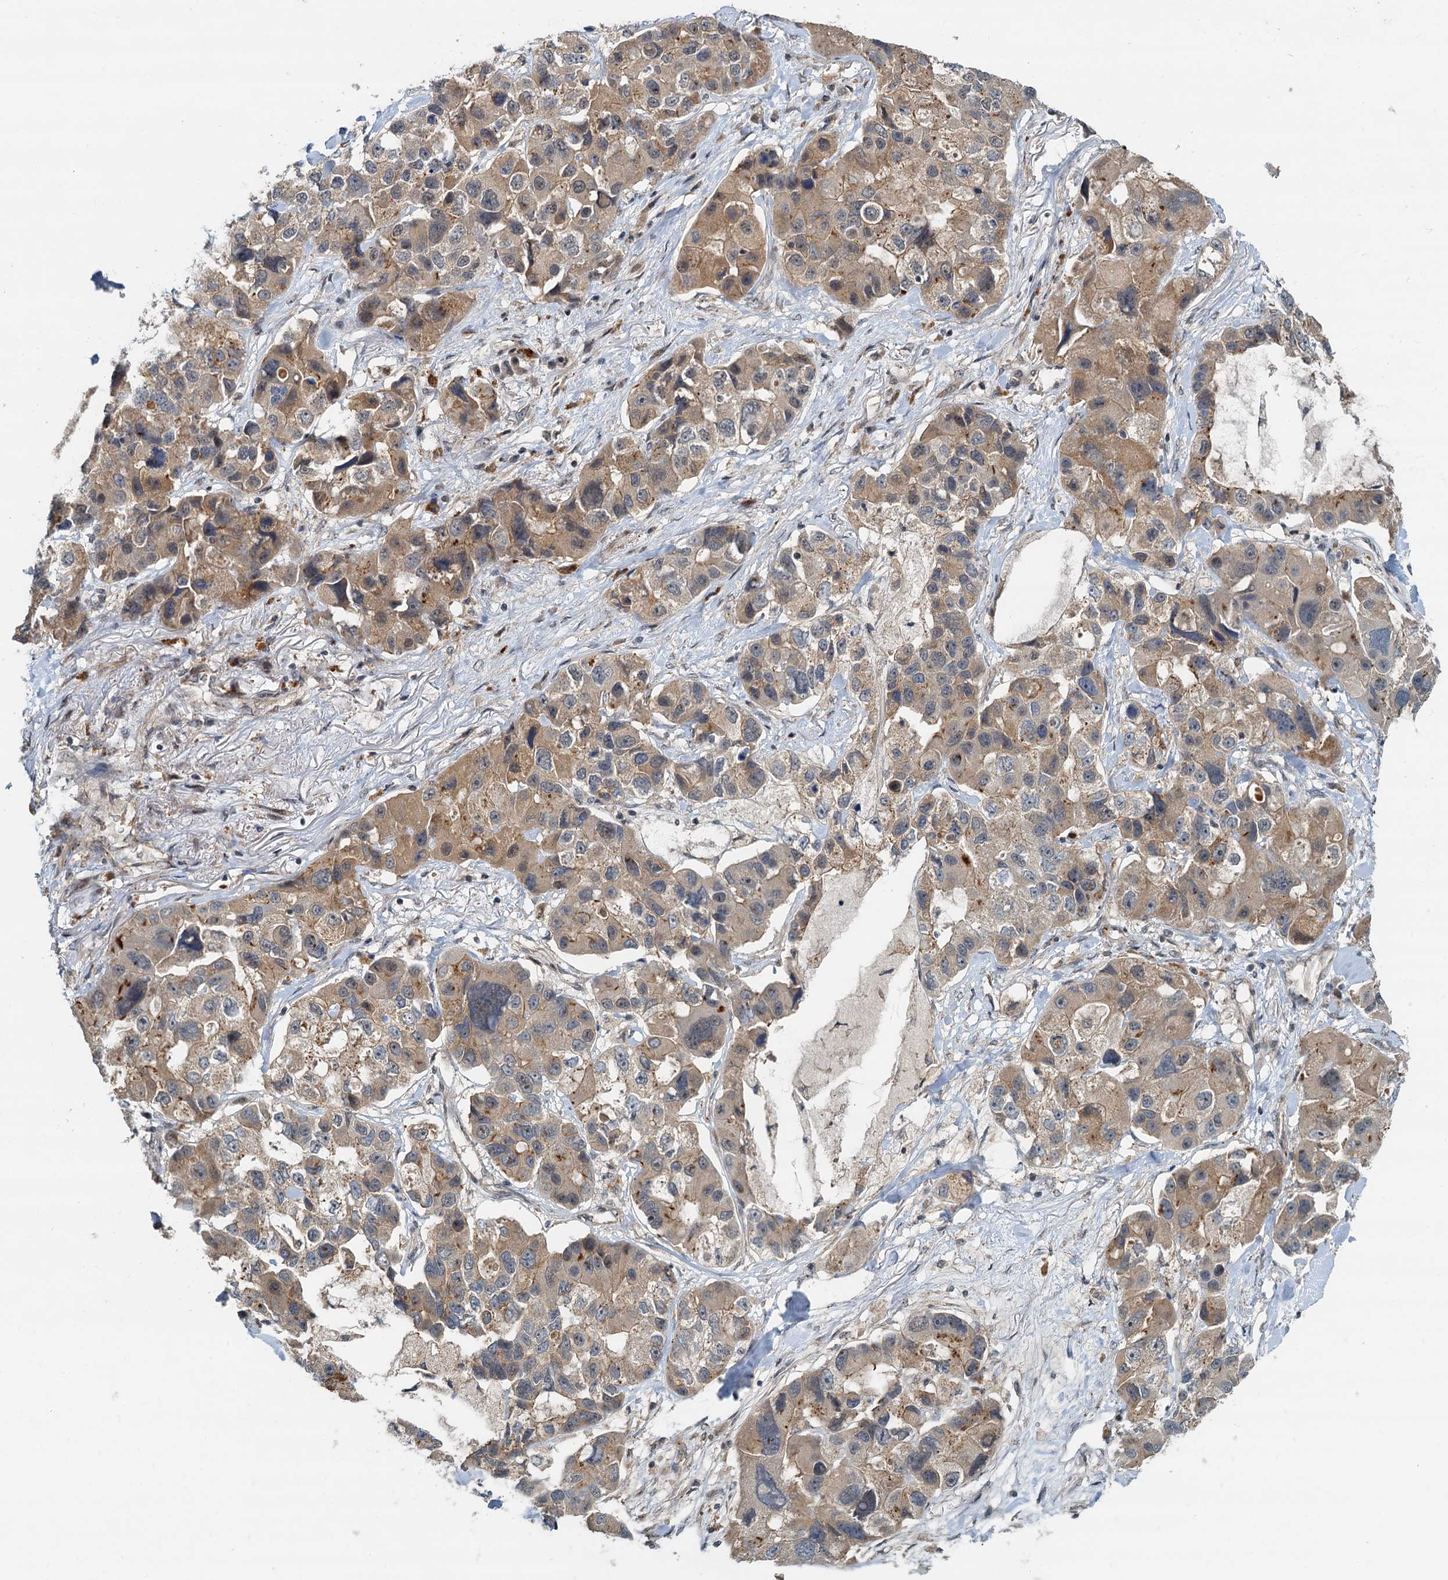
{"staining": {"intensity": "moderate", "quantity": "<25%", "location": "cytoplasmic/membranous"}, "tissue": "lung cancer", "cell_type": "Tumor cells", "image_type": "cancer", "snomed": [{"axis": "morphology", "description": "Adenocarcinoma, NOS"}, {"axis": "topography", "description": "Lung"}], "caption": "Lung cancer (adenocarcinoma) stained with a brown dye demonstrates moderate cytoplasmic/membranous positive expression in approximately <25% of tumor cells.", "gene": "CEP68", "patient": {"sex": "female", "age": 54}}